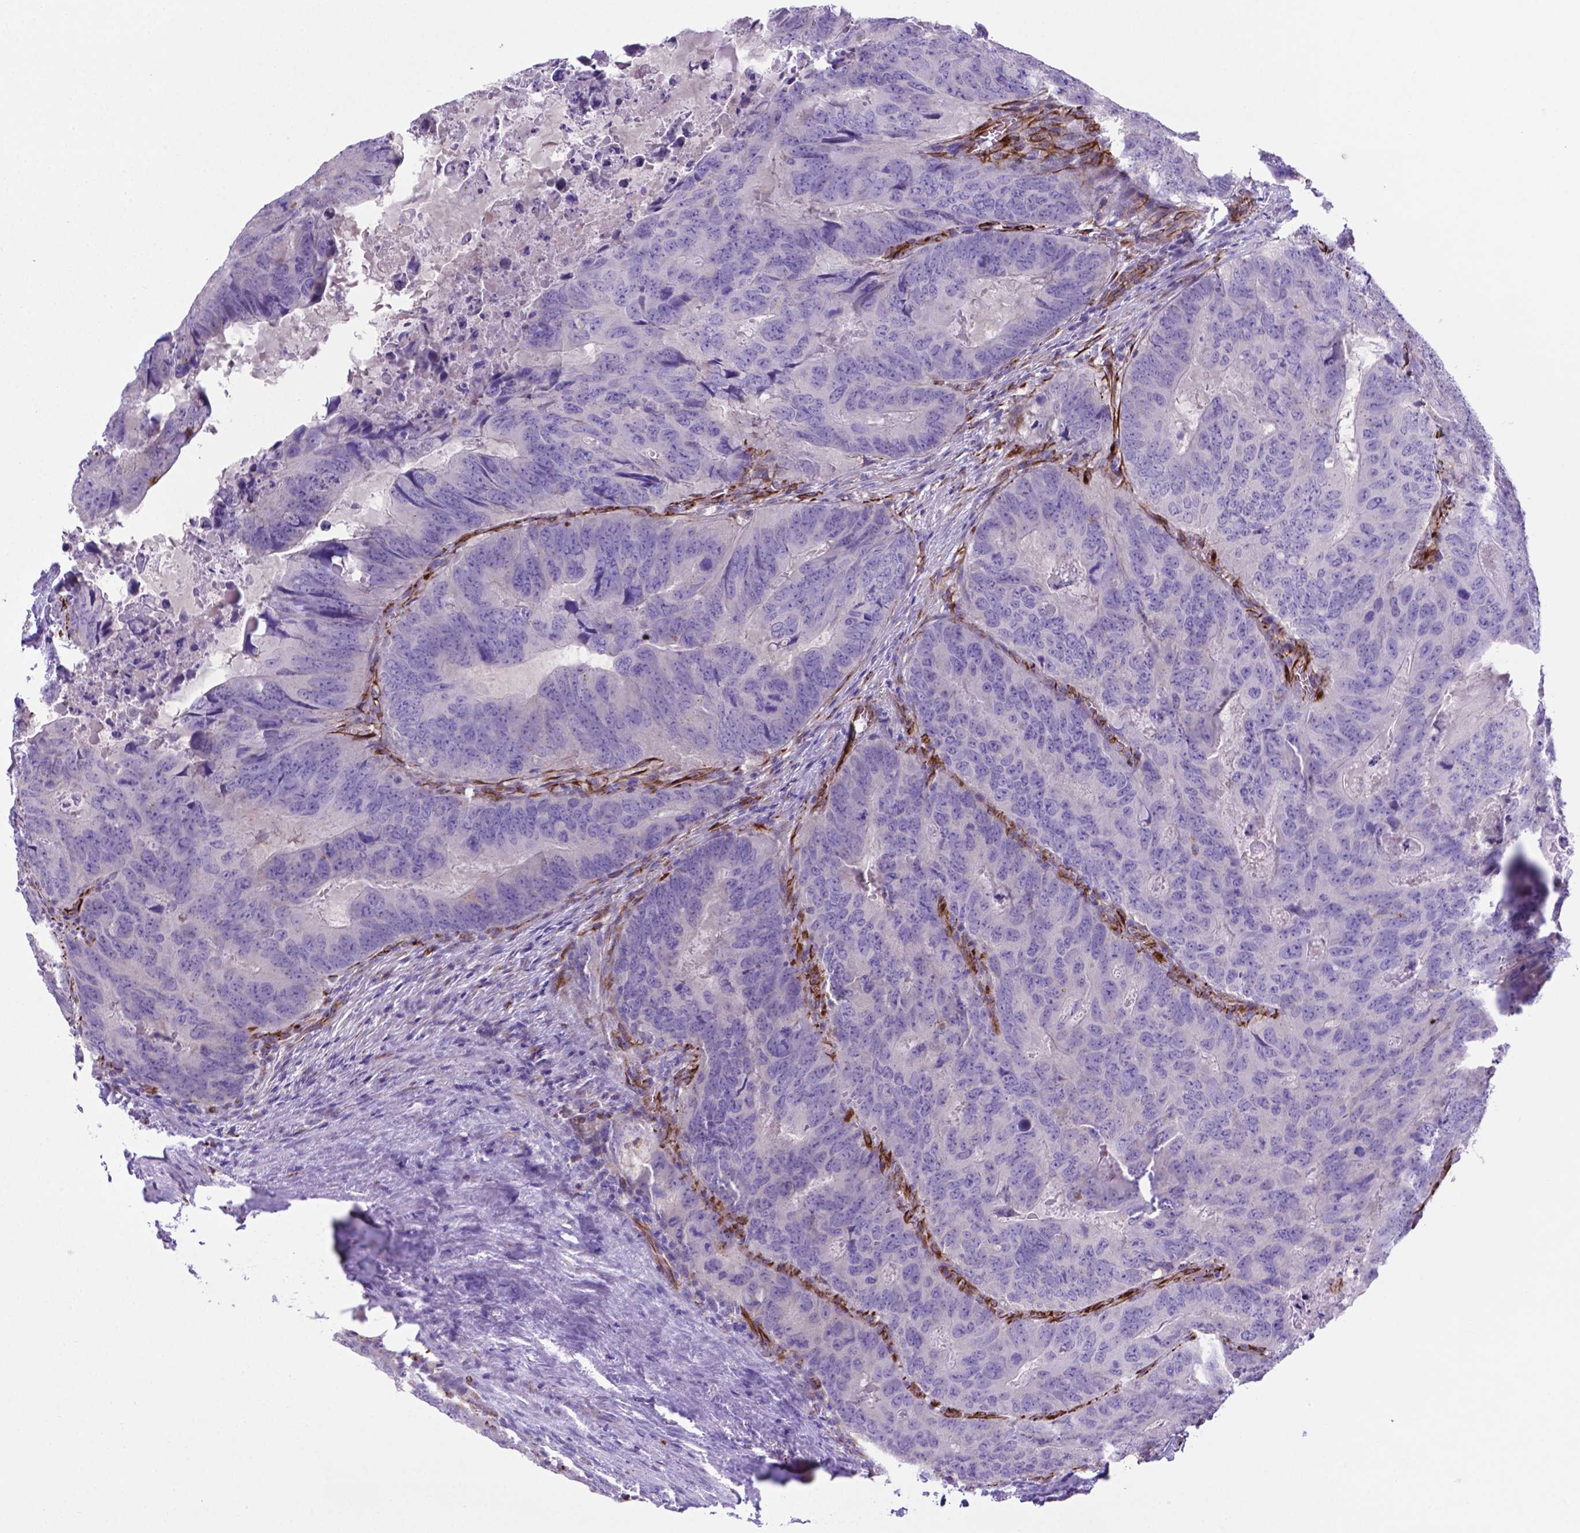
{"staining": {"intensity": "negative", "quantity": "none", "location": "none"}, "tissue": "colorectal cancer", "cell_type": "Tumor cells", "image_type": "cancer", "snomed": [{"axis": "morphology", "description": "Adenocarcinoma, NOS"}, {"axis": "topography", "description": "Colon"}], "caption": "IHC image of human adenocarcinoma (colorectal) stained for a protein (brown), which demonstrates no staining in tumor cells.", "gene": "LZTR1", "patient": {"sex": "male", "age": 79}}